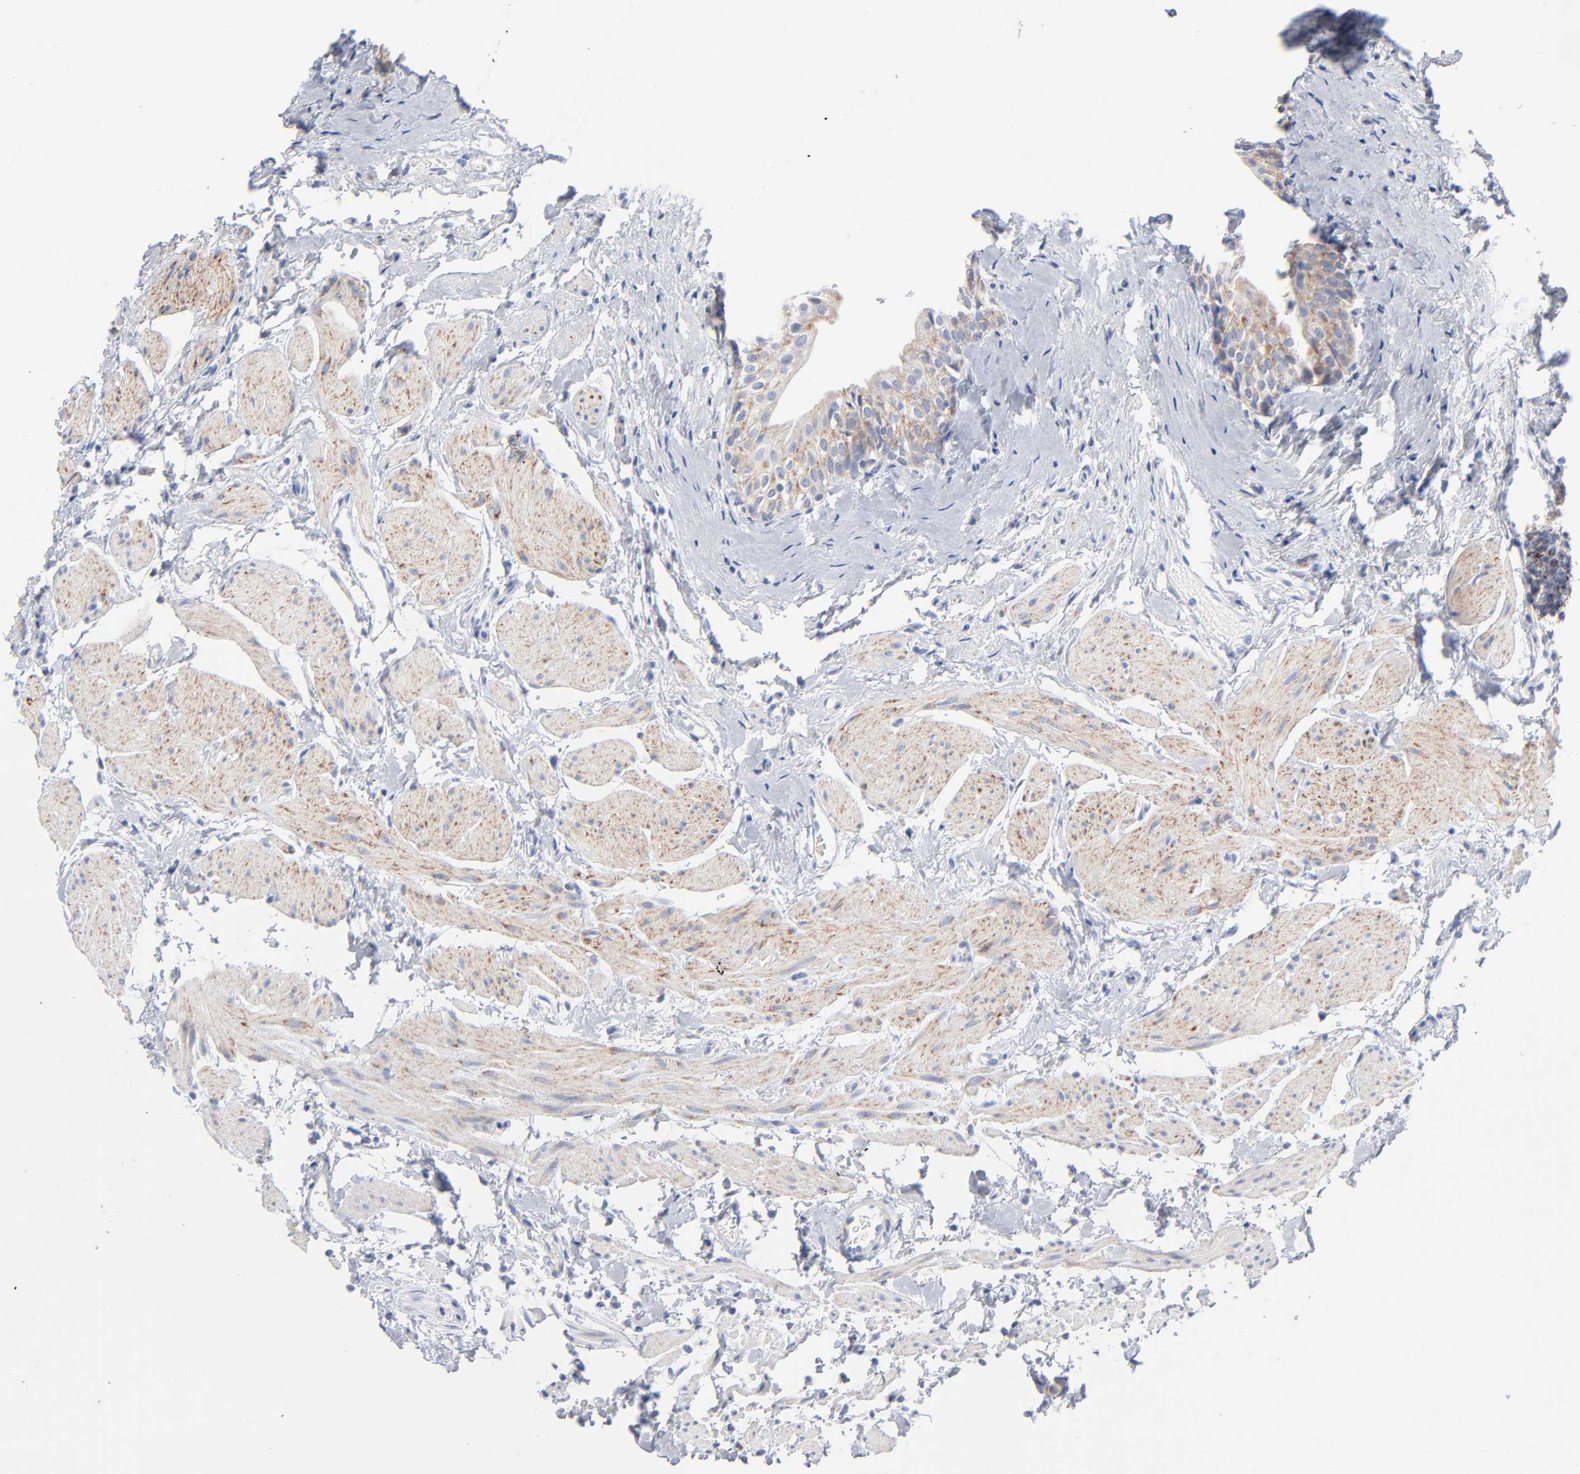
{"staining": {"intensity": "weak", "quantity": ">75%", "location": "cytoplasmic/membranous"}, "tissue": "urinary bladder", "cell_type": "Urothelial cells", "image_type": "normal", "snomed": [{"axis": "morphology", "description": "Normal tissue, NOS"}, {"axis": "topography", "description": "Urinary bladder"}], "caption": "High-magnification brightfield microscopy of normal urinary bladder stained with DAB (3,3'-diaminobenzidine) (brown) and counterstained with hematoxylin (blue). urothelial cells exhibit weak cytoplasmic/membranous staining is appreciated in approximately>75% of cells. (DAB (3,3'-diaminobenzidine) IHC, brown staining for protein, blue staining for nuclei).", "gene": "CHCHD10", "patient": {"sex": "male", "age": 59}}